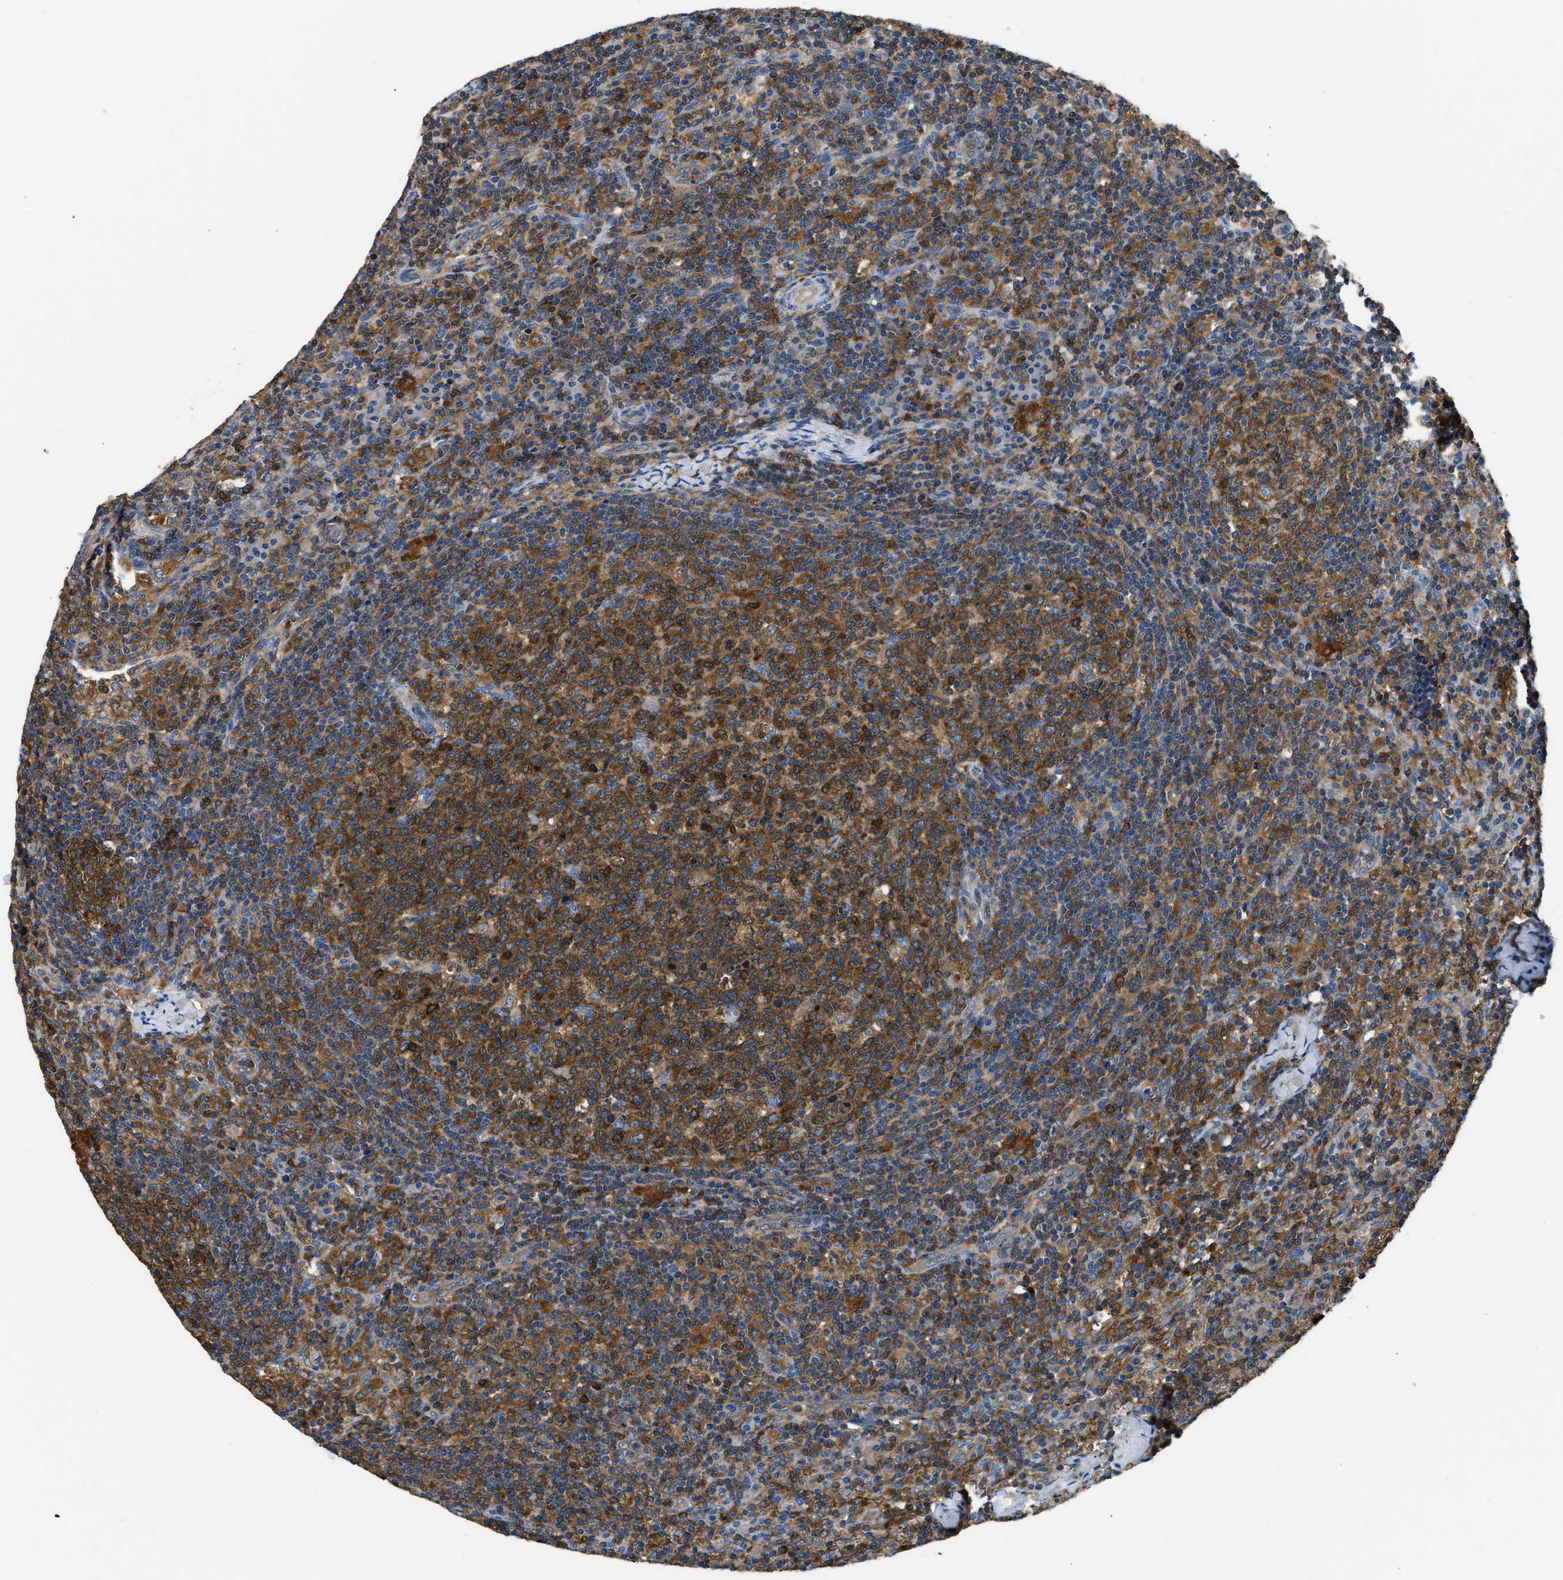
{"staining": {"intensity": "strong", "quantity": "25%-75%", "location": "cytoplasmic/membranous"}, "tissue": "lymph node", "cell_type": "Germinal center cells", "image_type": "normal", "snomed": [{"axis": "morphology", "description": "Normal tissue, NOS"}, {"axis": "morphology", "description": "Inflammation, NOS"}, {"axis": "topography", "description": "Lymph node"}], "caption": "Brown immunohistochemical staining in normal human lymph node shows strong cytoplasmic/membranous expression in approximately 25%-75% of germinal center cells. (DAB (3,3'-diaminobenzidine) = brown stain, brightfield microscopy at high magnification).", "gene": "PKM", "patient": {"sex": "male", "age": 55}}